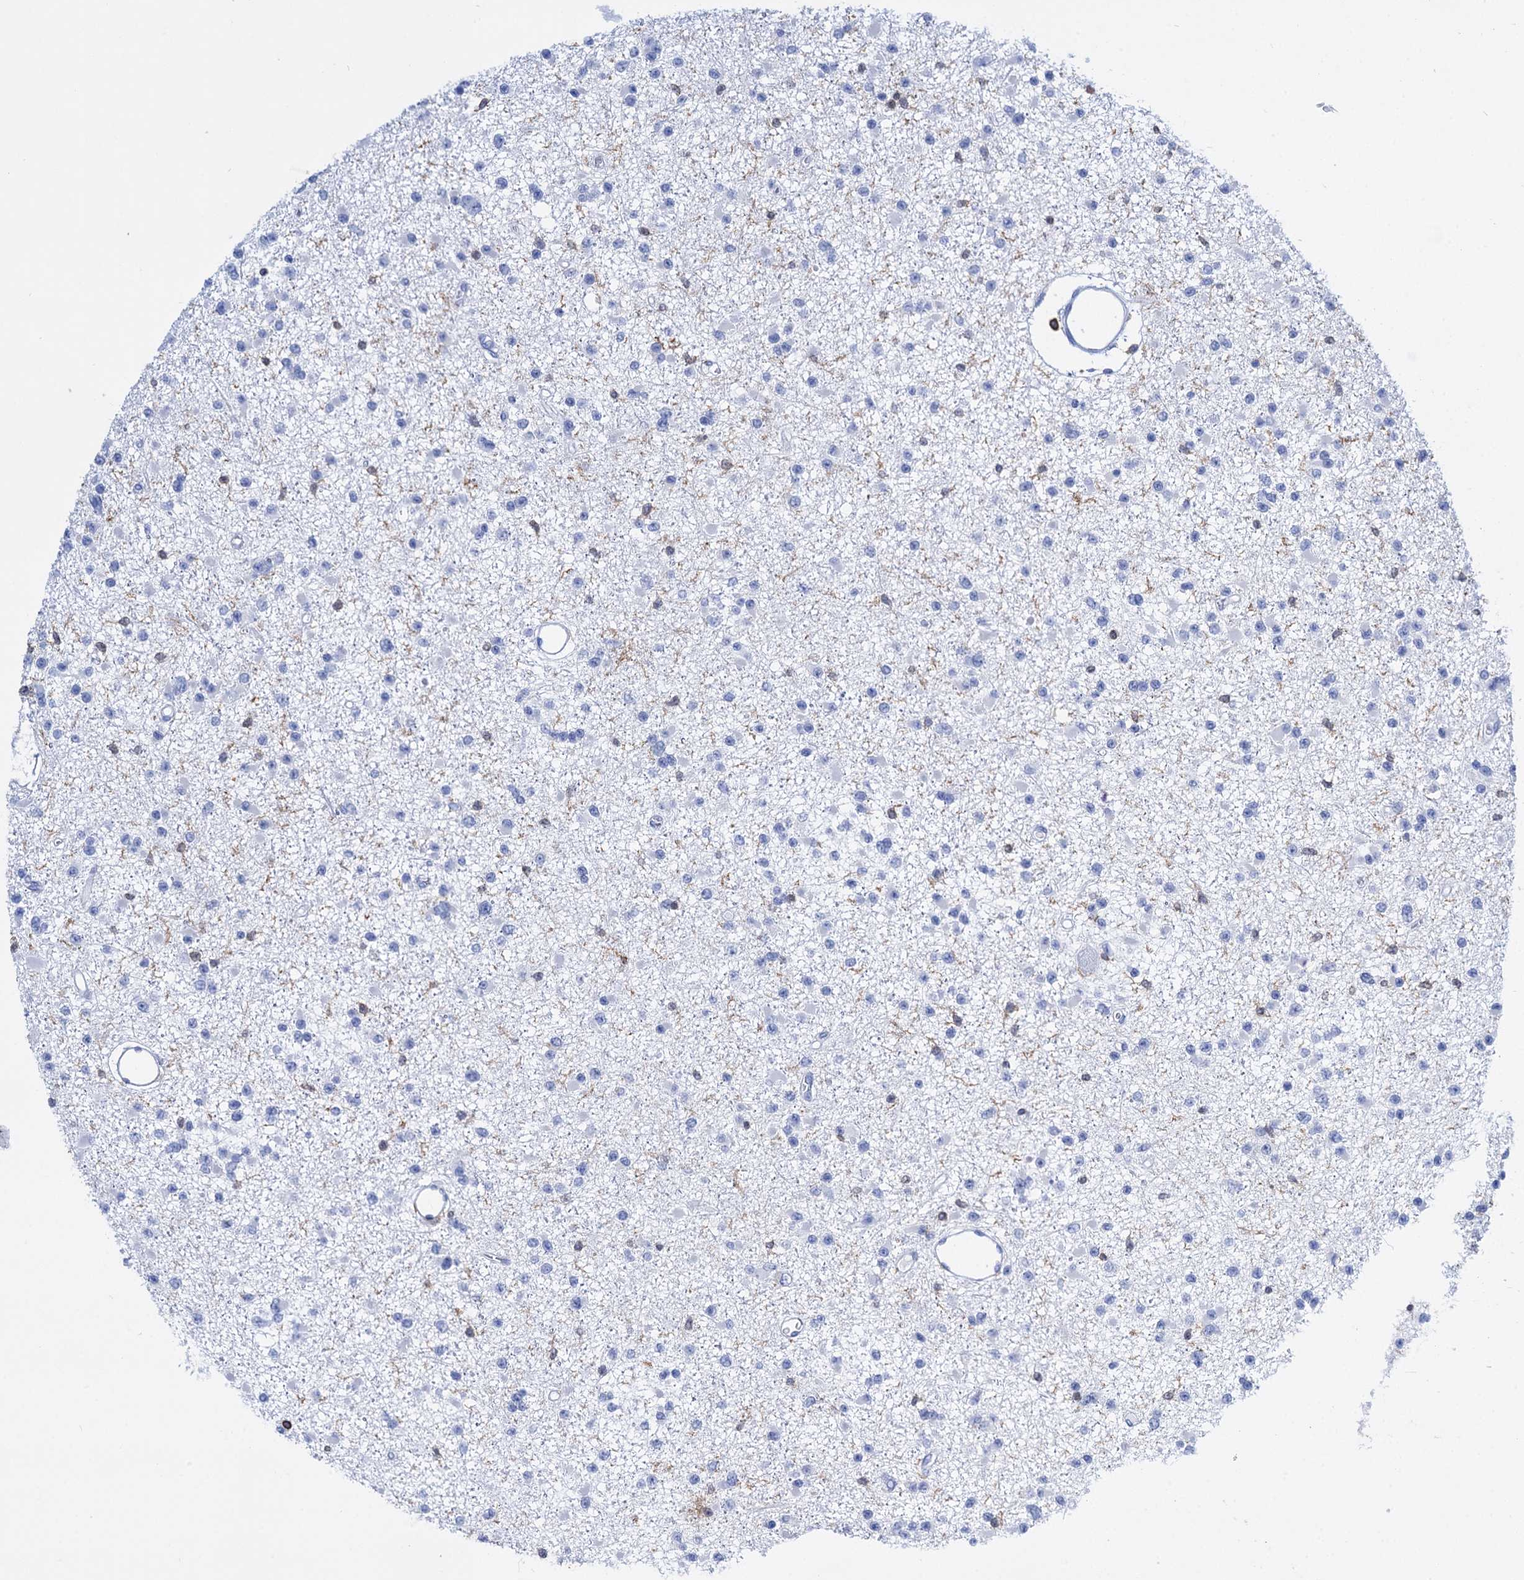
{"staining": {"intensity": "negative", "quantity": "none", "location": "none"}, "tissue": "glioma", "cell_type": "Tumor cells", "image_type": "cancer", "snomed": [{"axis": "morphology", "description": "Glioma, malignant, Low grade"}, {"axis": "topography", "description": "Brain"}], "caption": "DAB (3,3'-diaminobenzidine) immunohistochemical staining of human malignant glioma (low-grade) reveals no significant expression in tumor cells. (DAB immunohistochemistry visualized using brightfield microscopy, high magnification).", "gene": "DEF6", "patient": {"sex": "female", "age": 22}}